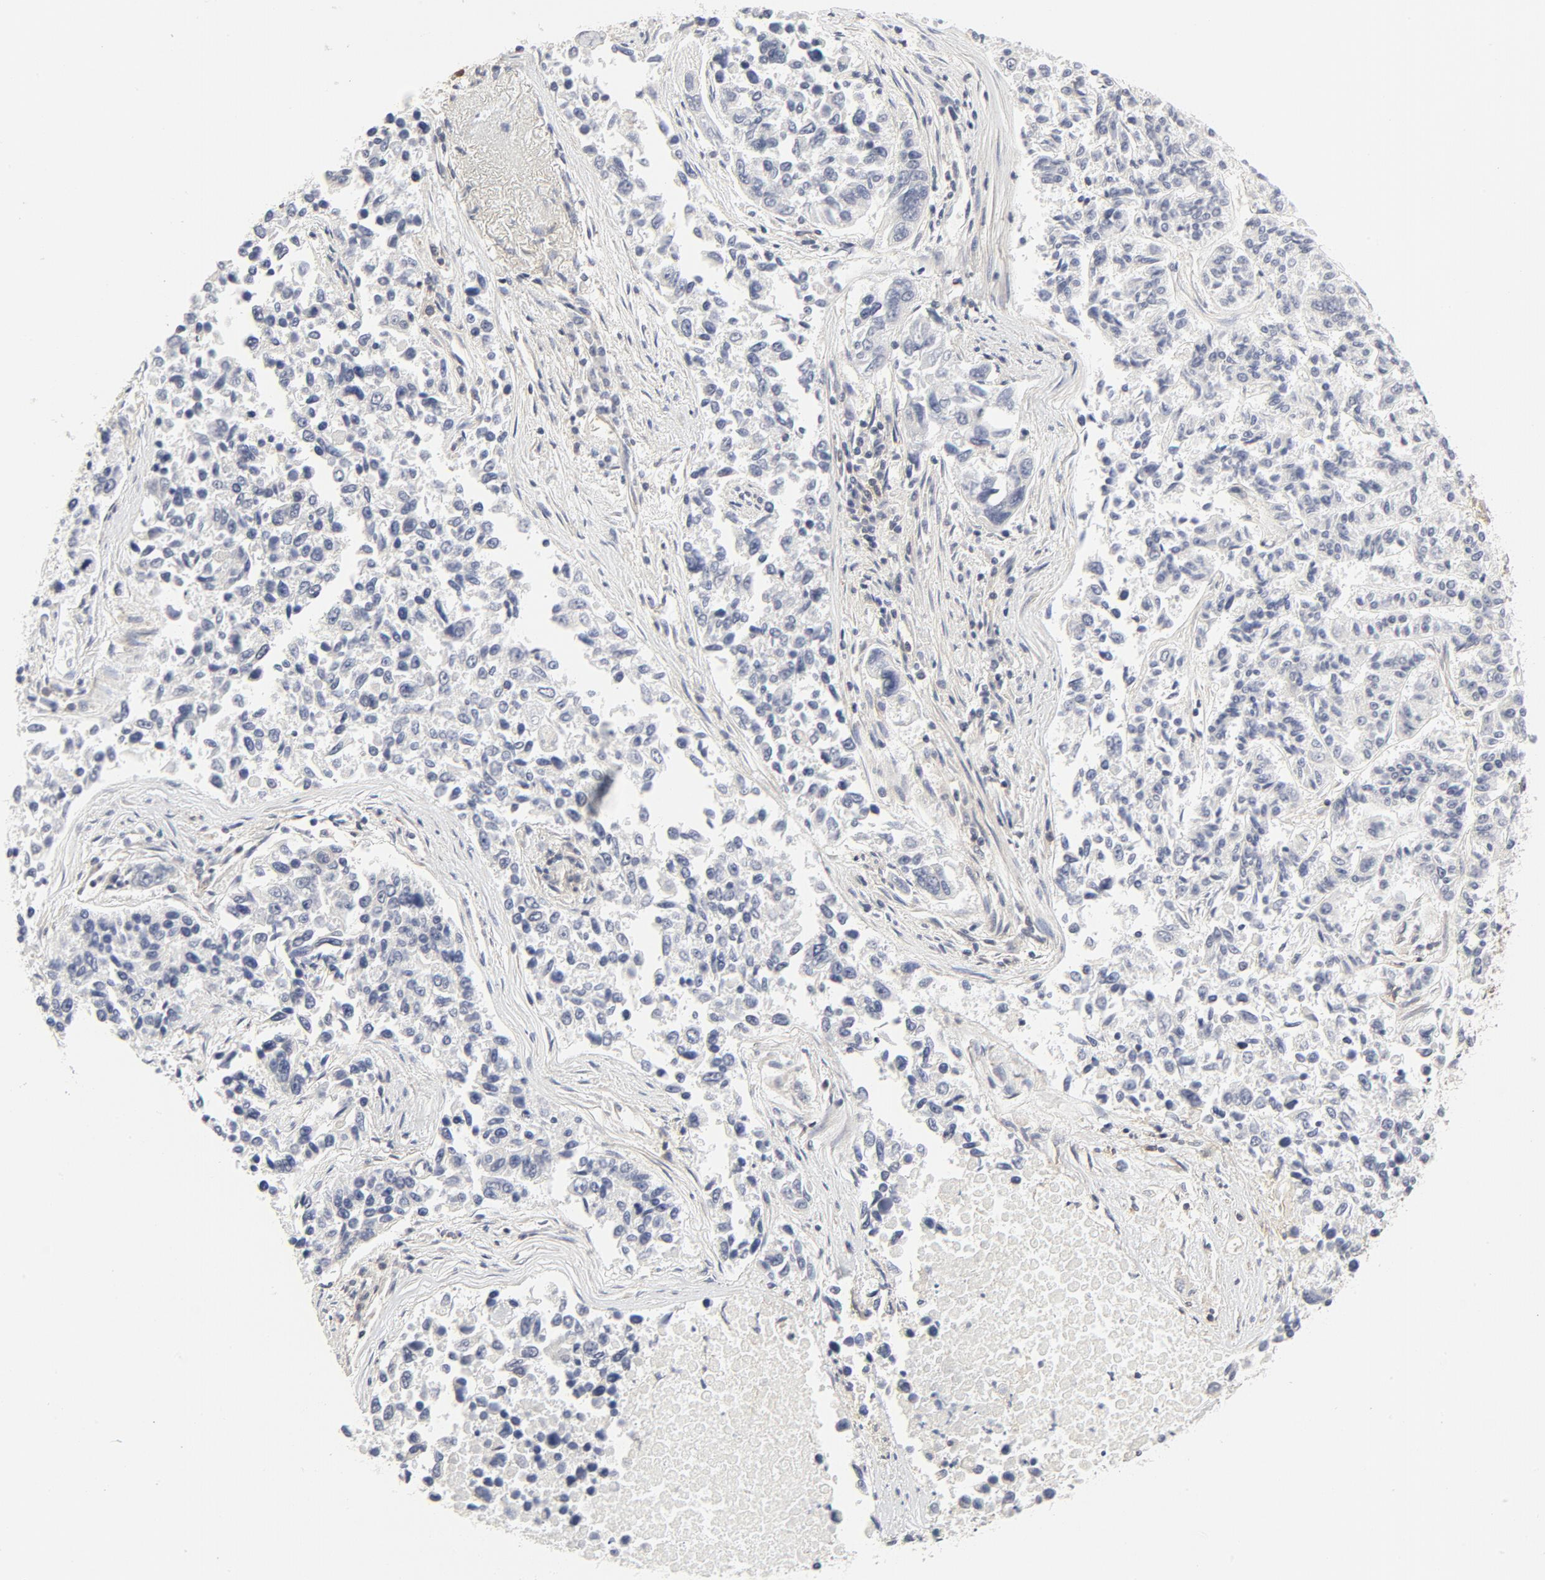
{"staining": {"intensity": "negative", "quantity": "none", "location": "none"}, "tissue": "lung cancer", "cell_type": "Tumor cells", "image_type": "cancer", "snomed": [{"axis": "morphology", "description": "Adenocarcinoma, NOS"}, {"axis": "topography", "description": "Lung"}], "caption": "Tumor cells show no significant protein staining in lung cancer. (DAB IHC visualized using brightfield microscopy, high magnification).", "gene": "MAP2K7", "patient": {"sex": "male", "age": 84}}